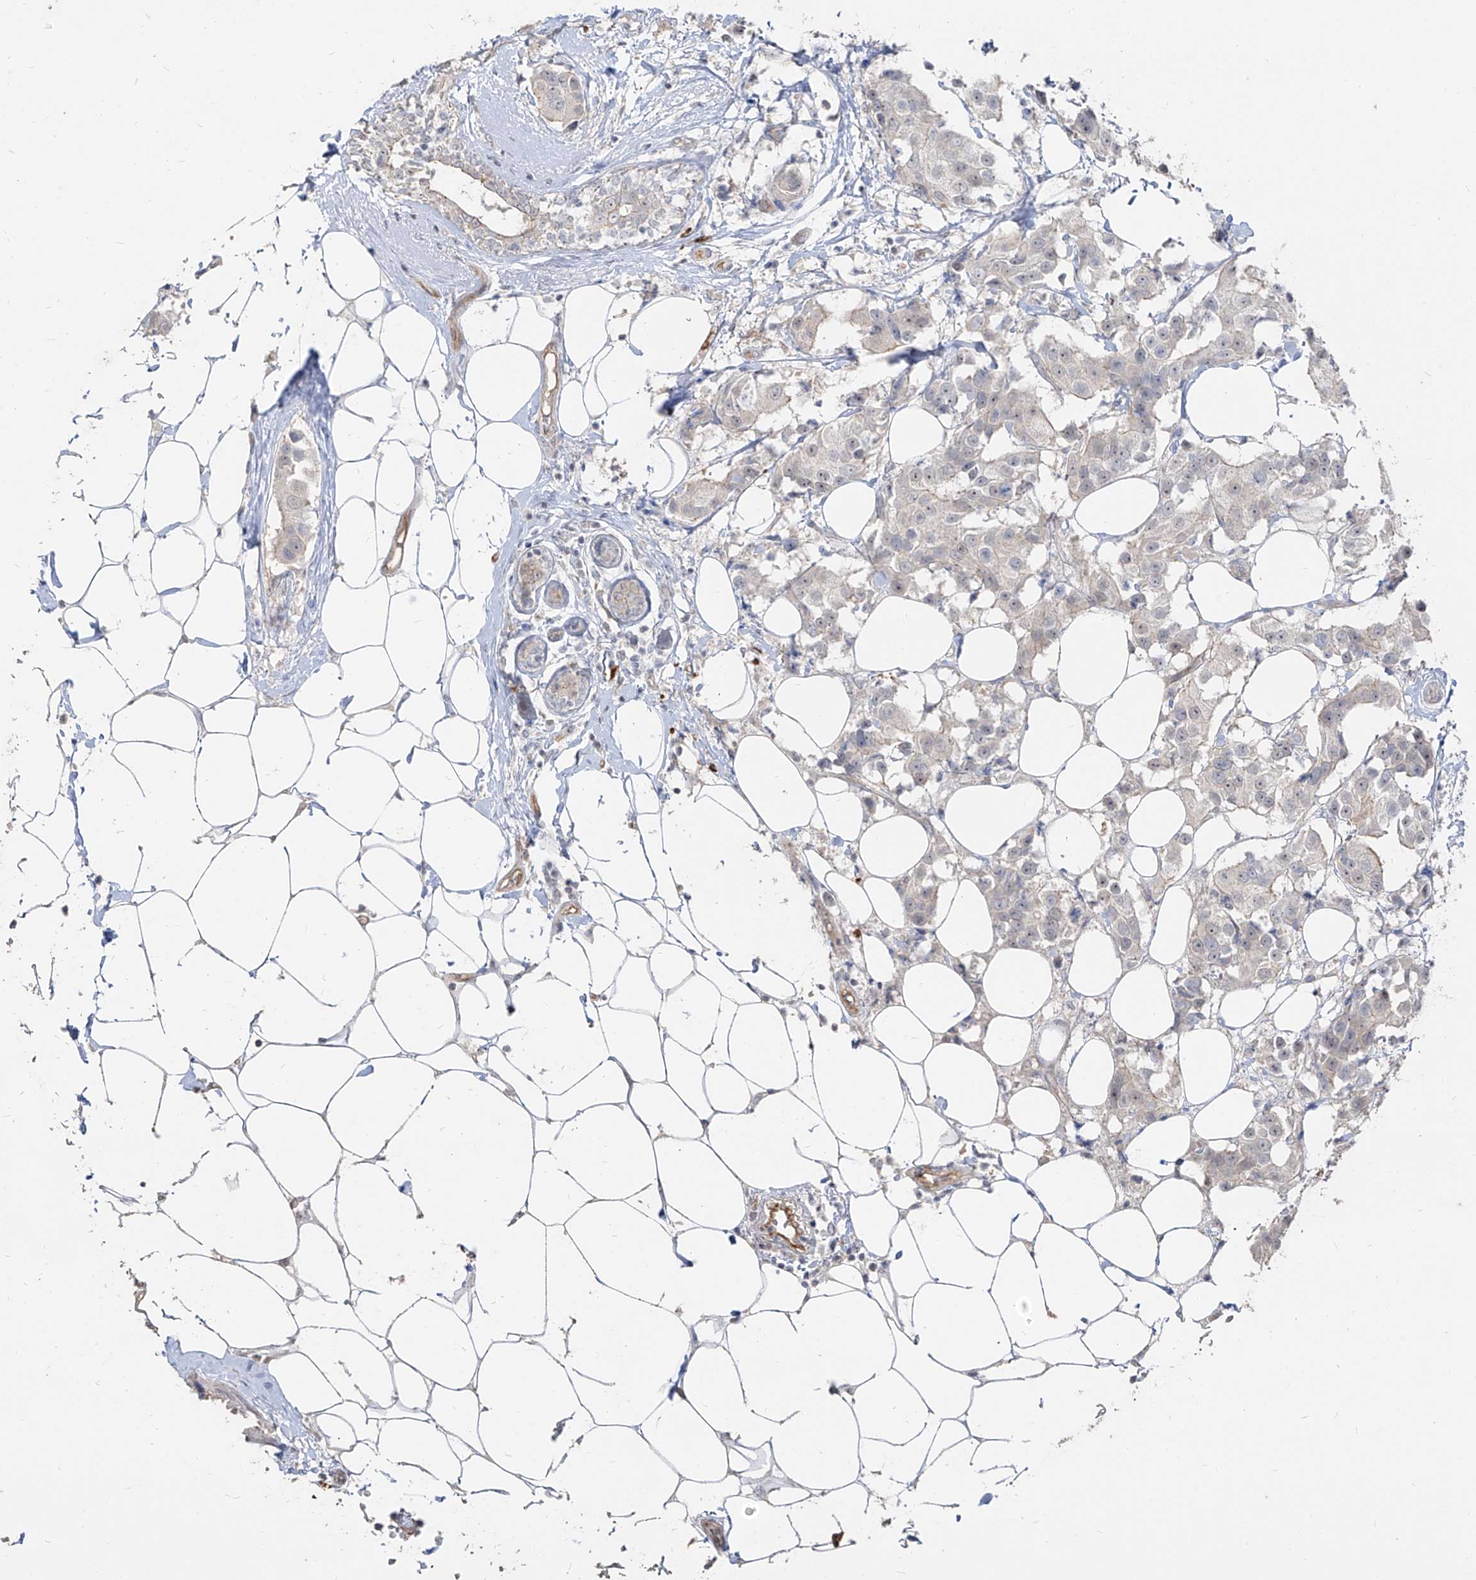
{"staining": {"intensity": "negative", "quantity": "none", "location": "none"}, "tissue": "breast cancer", "cell_type": "Tumor cells", "image_type": "cancer", "snomed": [{"axis": "morphology", "description": "Normal tissue, NOS"}, {"axis": "morphology", "description": "Duct carcinoma"}, {"axis": "topography", "description": "Breast"}], "caption": "Tumor cells show no significant protein staining in breast invasive ductal carcinoma.", "gene": "ZNF227", "patient": {"sex": "female", "age": 39}}